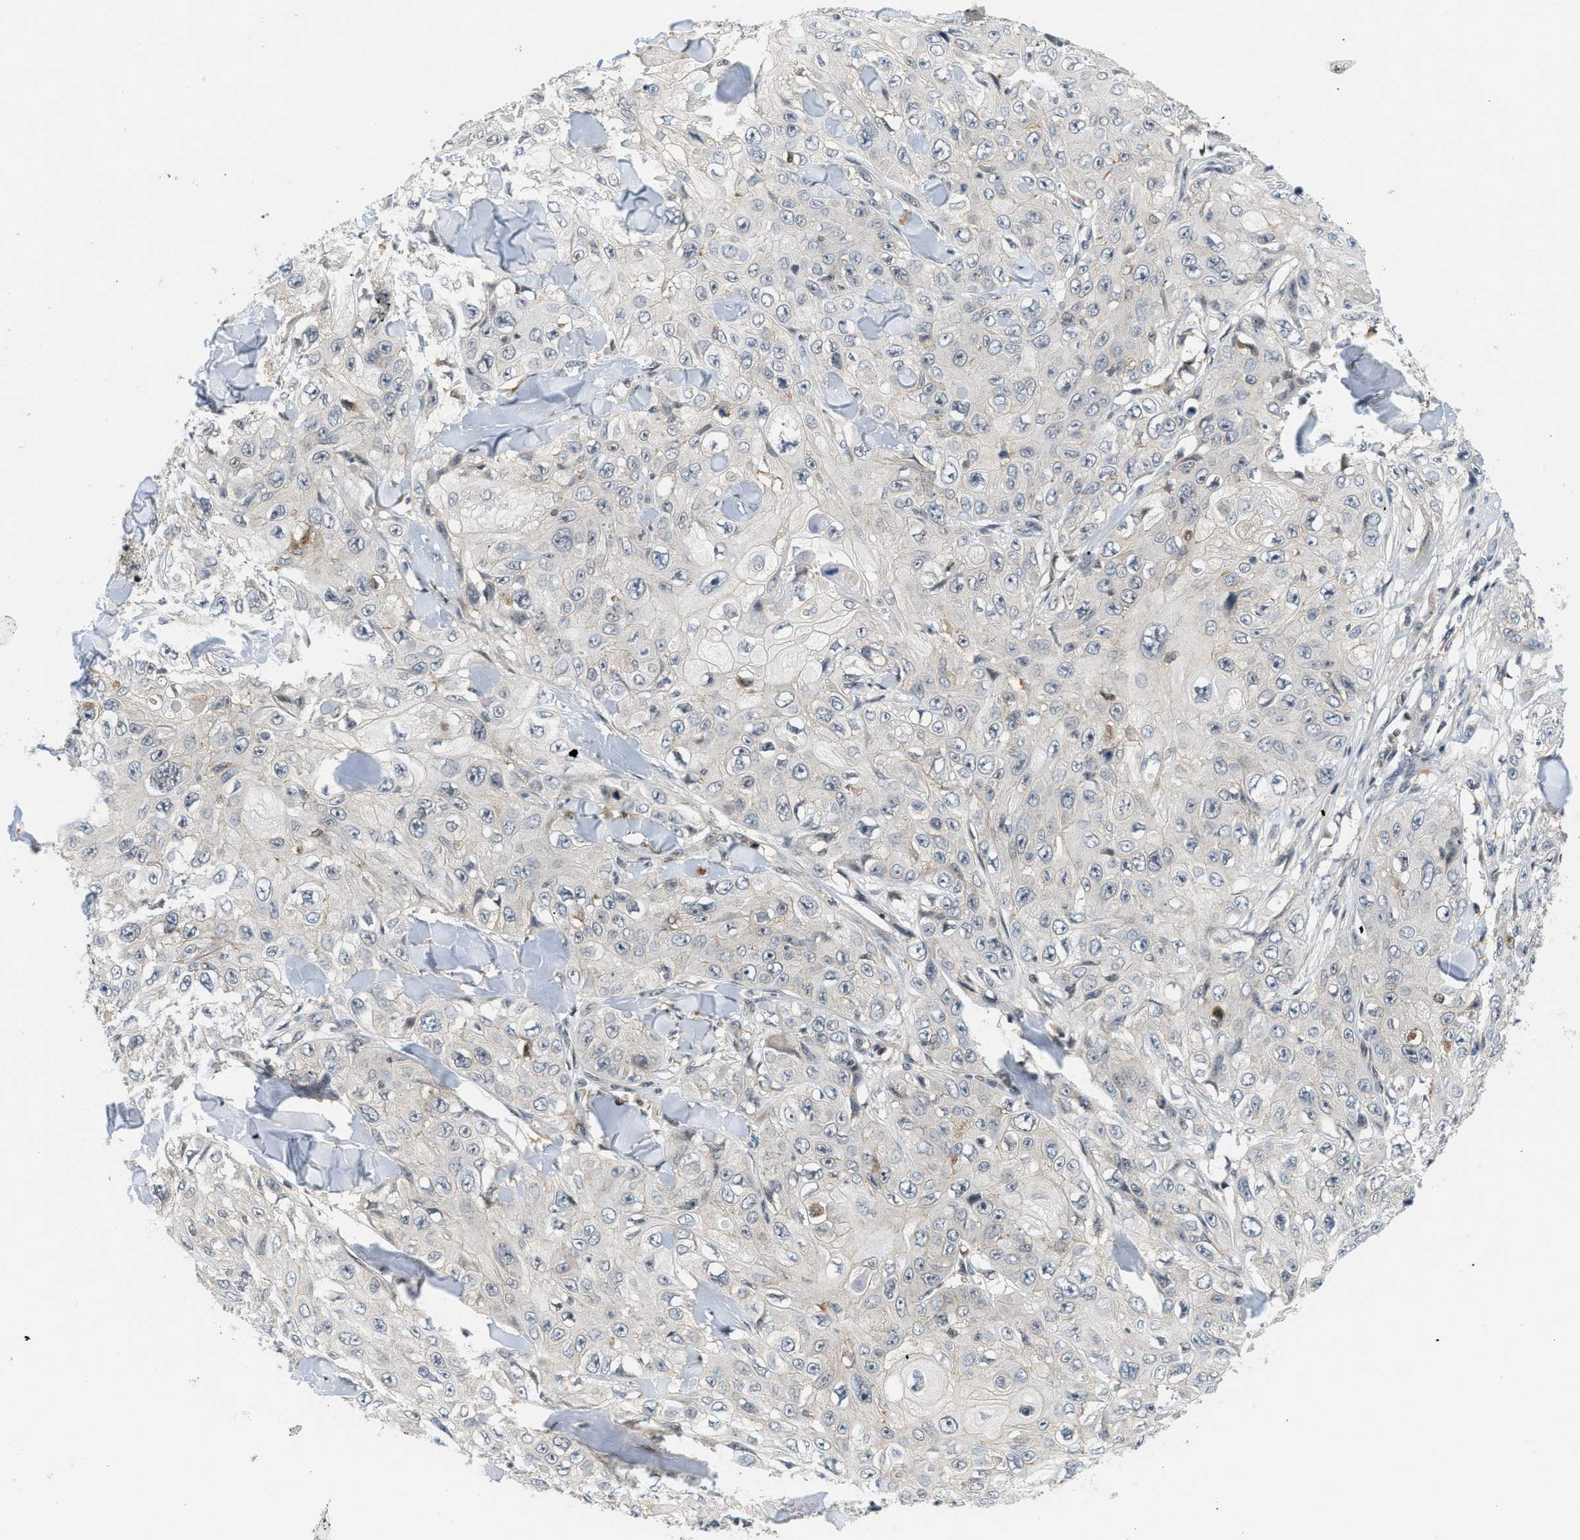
{"staining": {"intensity": "negative", "quantity": "none", "location": "none"}, "tissue": "skin cancer", "cell_type": "Tumor cells", "image_type": "cancer", "snomed": [{"axis": "morphology", "description": "Squamous cell carcinoma, NOS"}, {"axis": "topography", "description": "Skin"}], "caption": "Tumor cells are negative for brown protein staining in skin cancer (squamous cell carcinoma).", "gene": "ING1", "patient": {"sex": "male", "age": 86}}